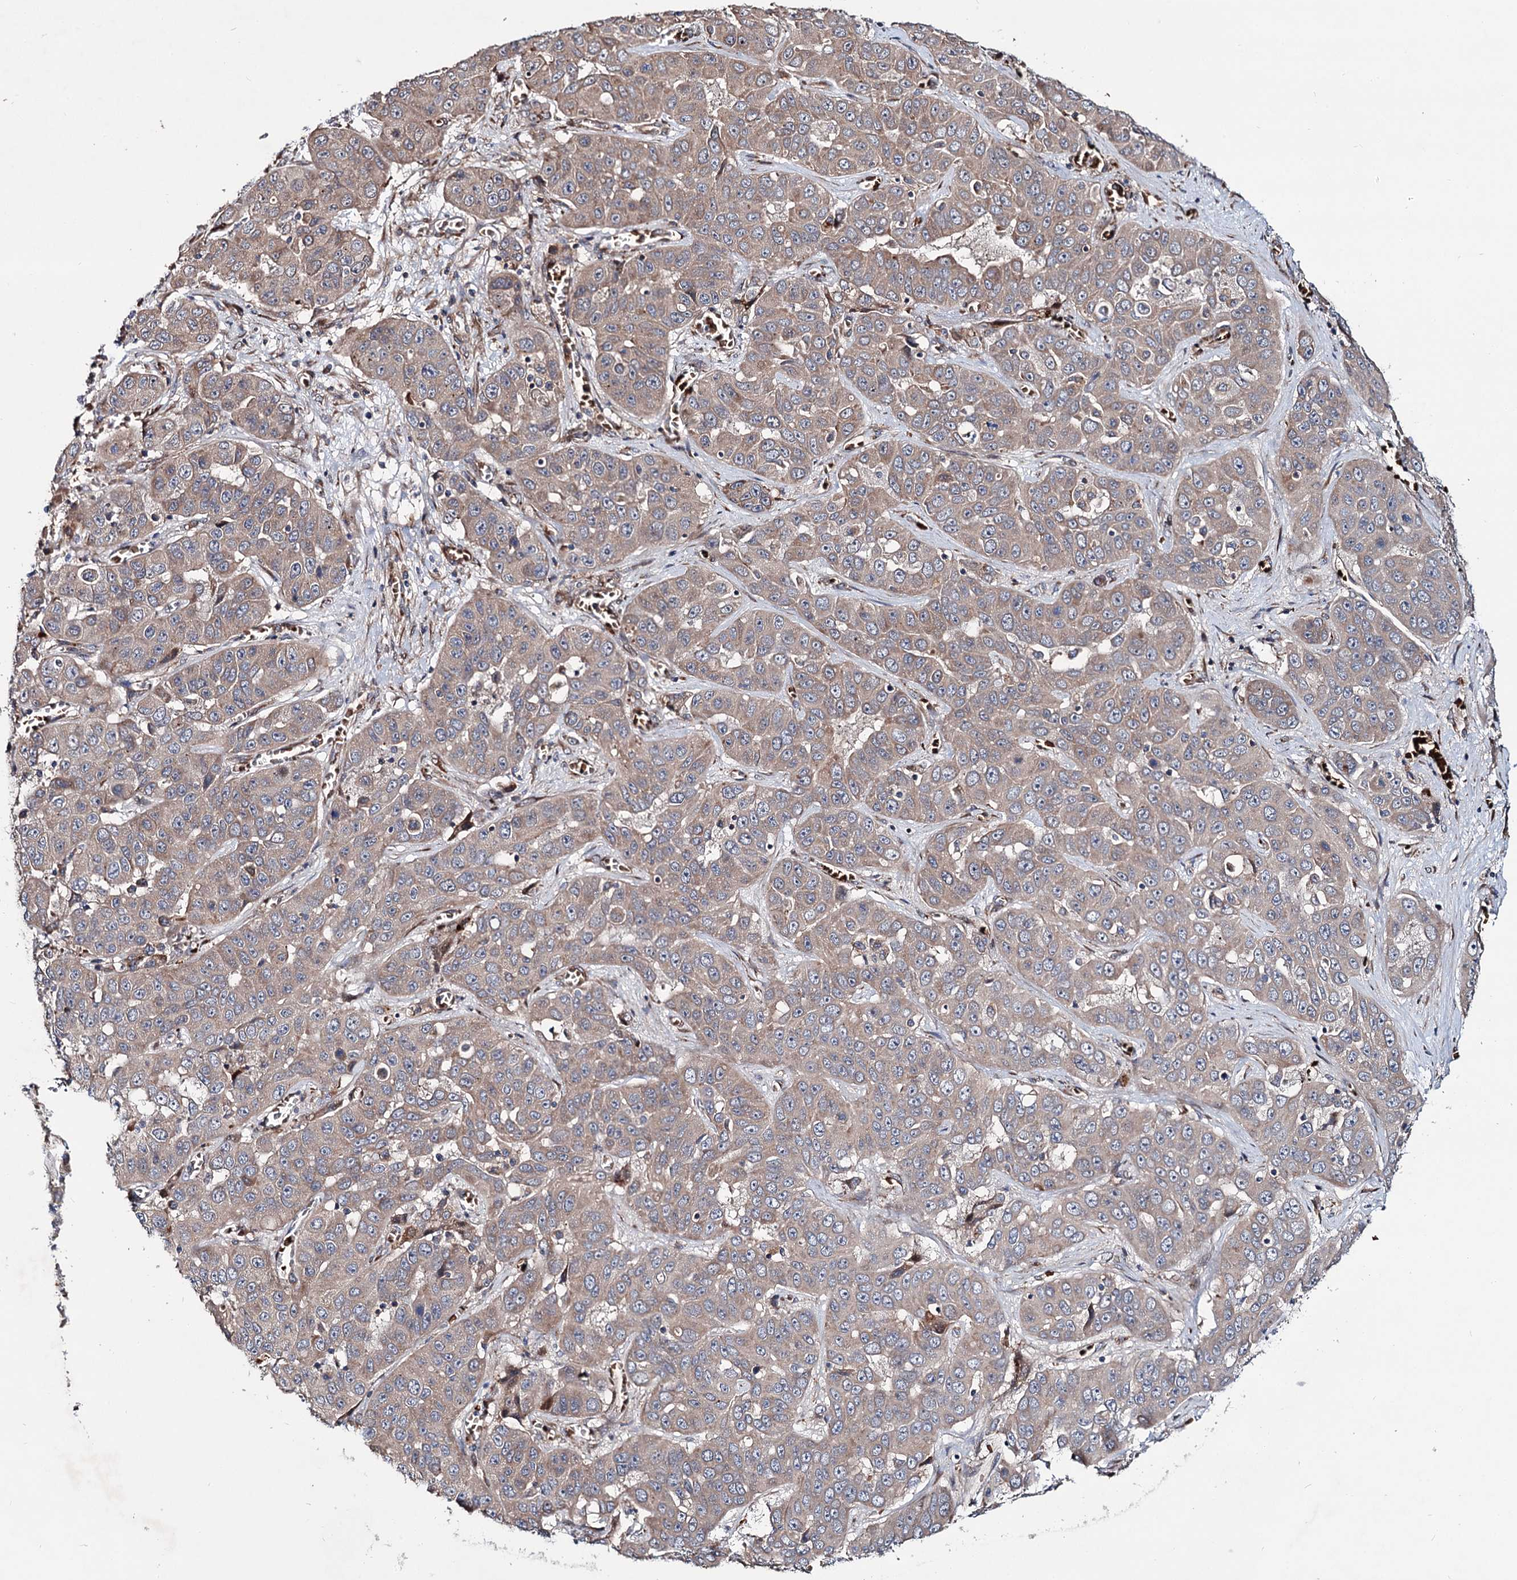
{"staining": {"intensity": "moderate", "quantity": ">75%", "location": "cytoplasmic/membranous"}, "tissue": "liver cancer", "cell_type": "Tumor cells", "image_type": "cancer", "snomed": [{"axis": "morphology", "description": "Cholangiocarcinoma"}, {"axis": "topography", "description": "Liver"}], "caption": "Protein expression by IHC demonstrates moderate cytoplasmic/membranous staining in approximately >75% of tumor cells in cholangiocarcinoma (liver).", "gene": "PTDSS2", "patient": {"sex": "female", "age": 52}}